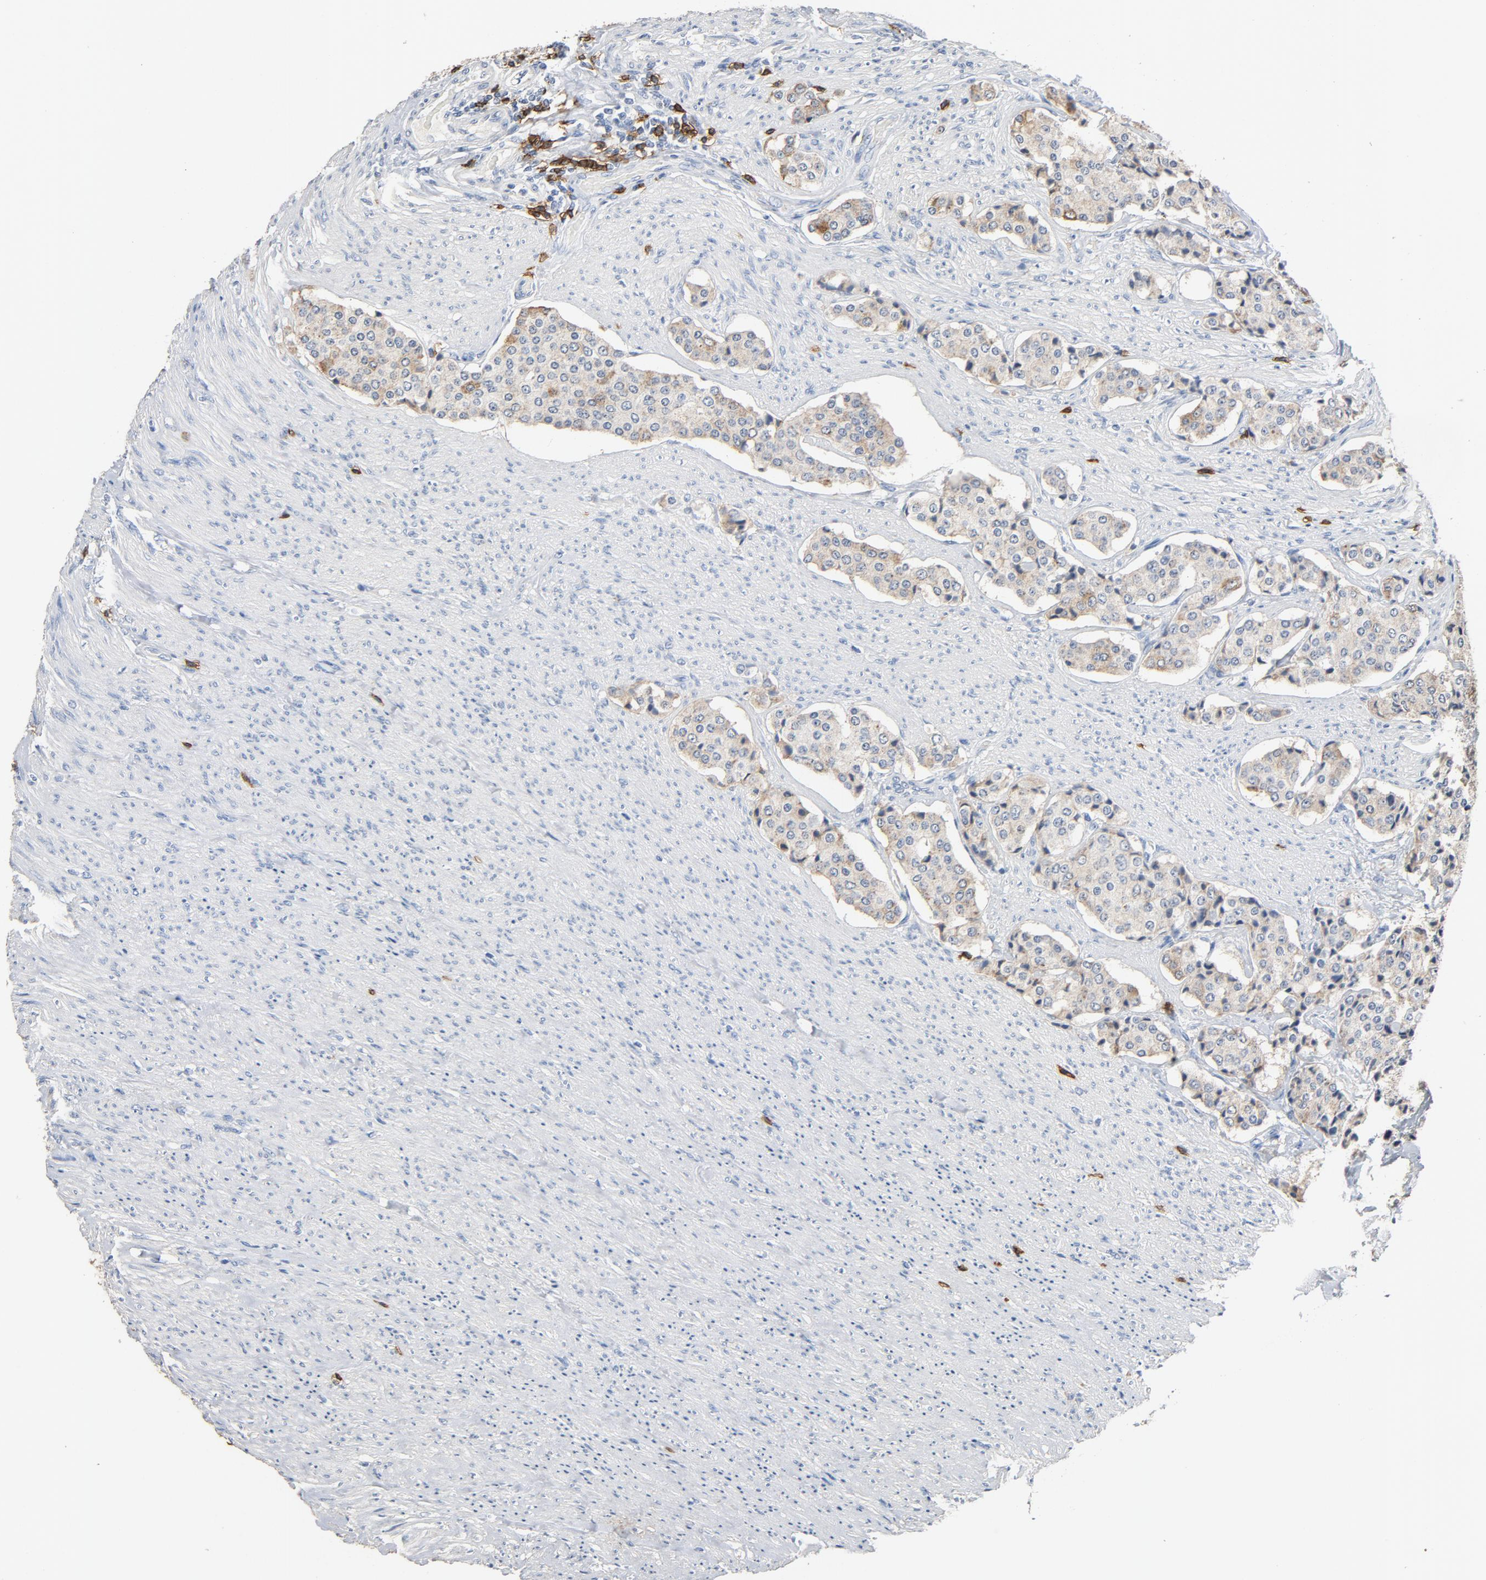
{"staining": {"intensity": "weak", "quantity": ">75%", "location": "cytoplasmic/membranous"}, "tissue": "carcinoid", "cell_type": "Tumor cells", "image_type": "cancer", "snomed": [{"axis": "morphology", "description": "Carcinoid, malignant, NOS"}, {"axis": "topography", "description": "Colon"}], "caption": "This micrograph displays IHC staining of human carcinoid, with low weak cytoplasmic/membranous positivity in approximately >75% of tumor cells.", "gene": "CD247", "patient": {"sex": "female", "age": 61}}